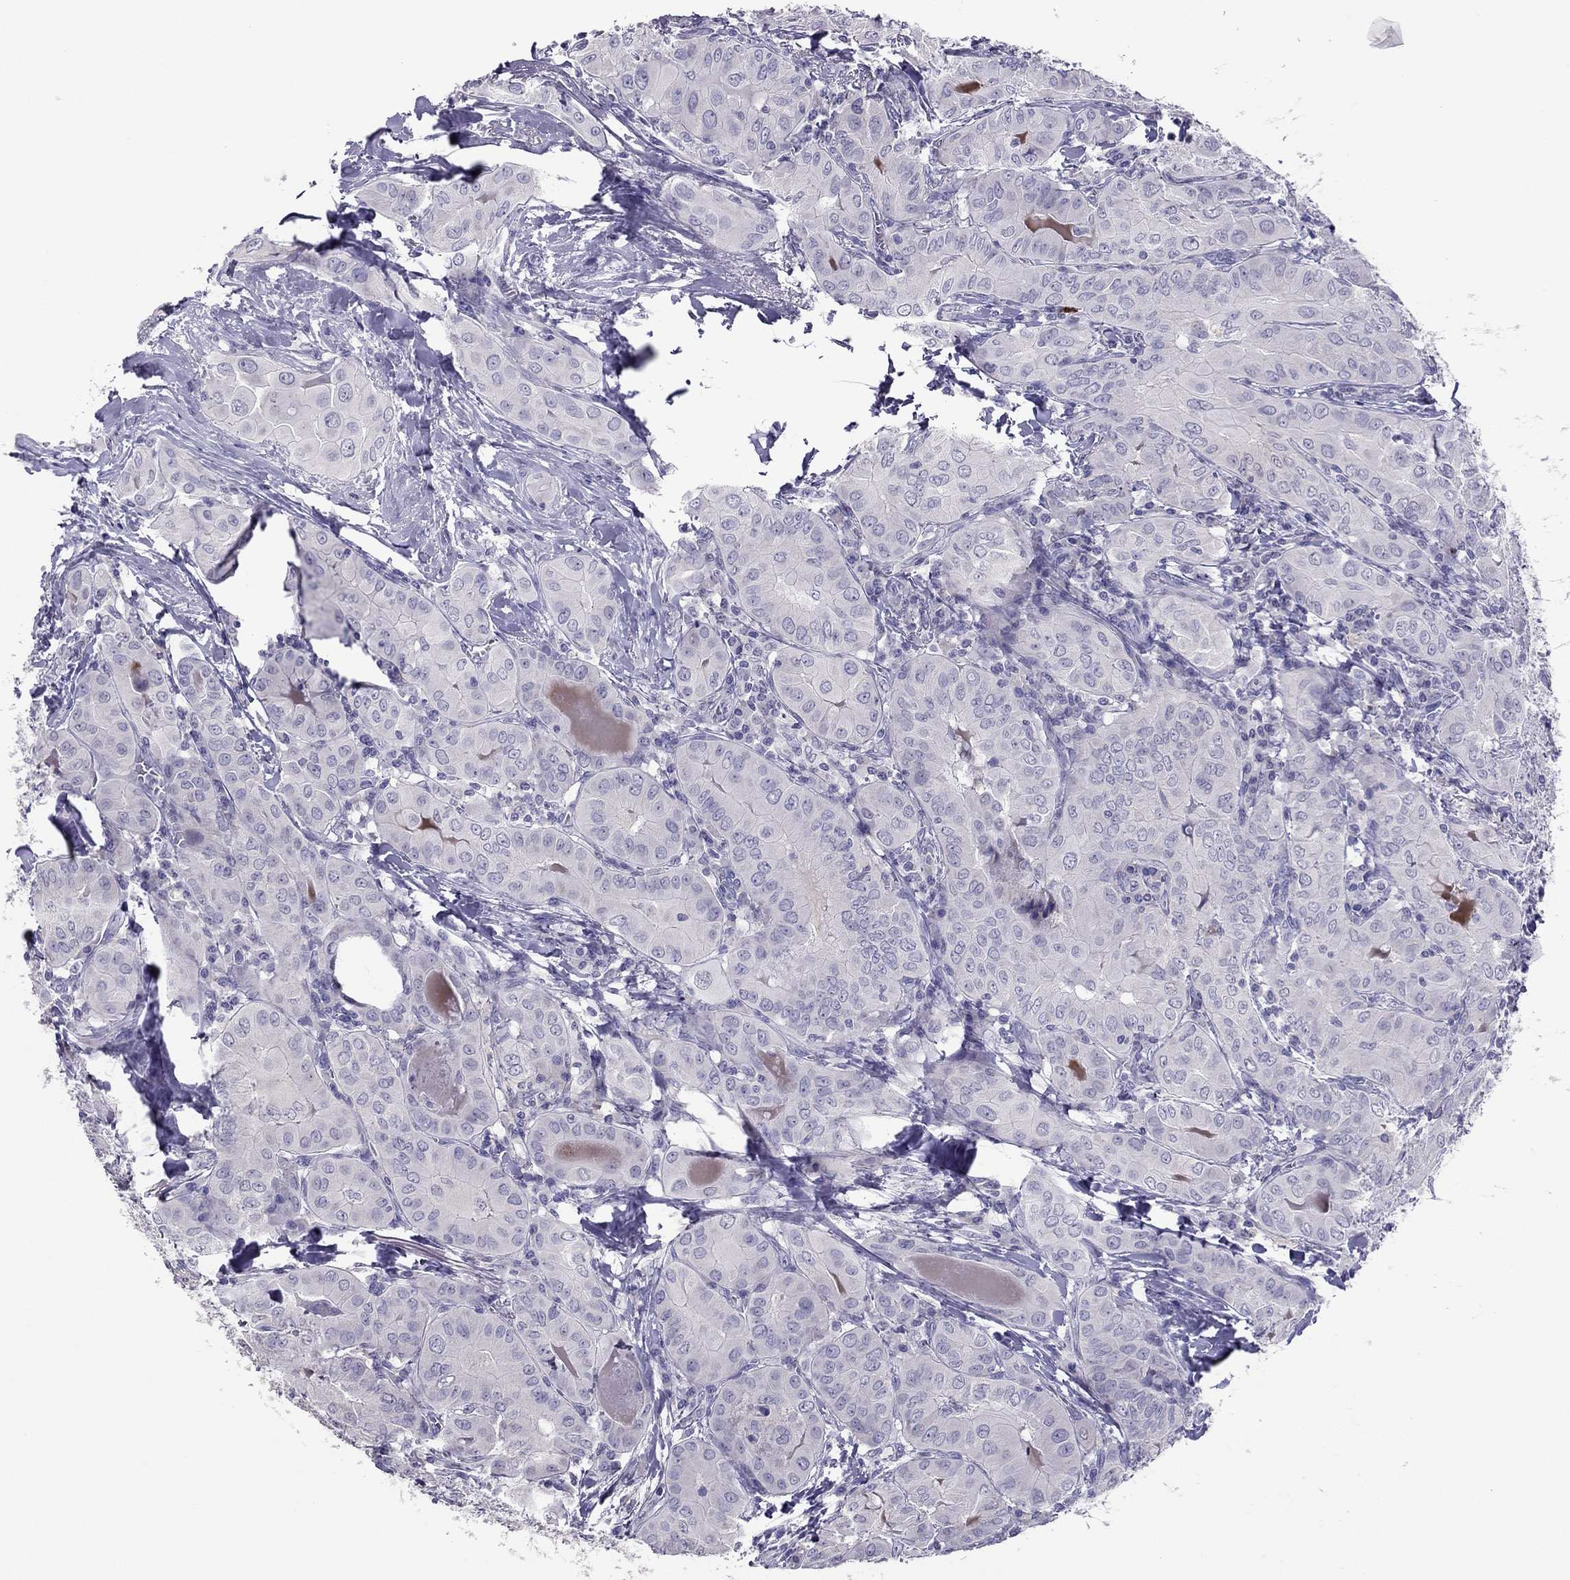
{"staining": {"intensity": "negative", "quantity": "none", "location": "none"}, "tissue": "thyroid cancer", "cell_type": "Tumor cells", "image_type": "cancer", "snomed": [{"axis": "morphology", "description": "Papillary adenocarcinoma, NOS"}, {"axis": "topography", "description": "Thyroid gland"}], "caption": "IHC micrograph of neoplastic tissue: thyroid cancer (papillary adenocarcinoma) stained with DAB displays no significant protein staining in tumor cells. (Stains: DAB immunohistochemistry (IHC) with hematoxylin counter stain, Microscopy: brightfield microscopy at high magnification).", "gene": "RGS8", "patient": {"sex": "female", "age": 37}}